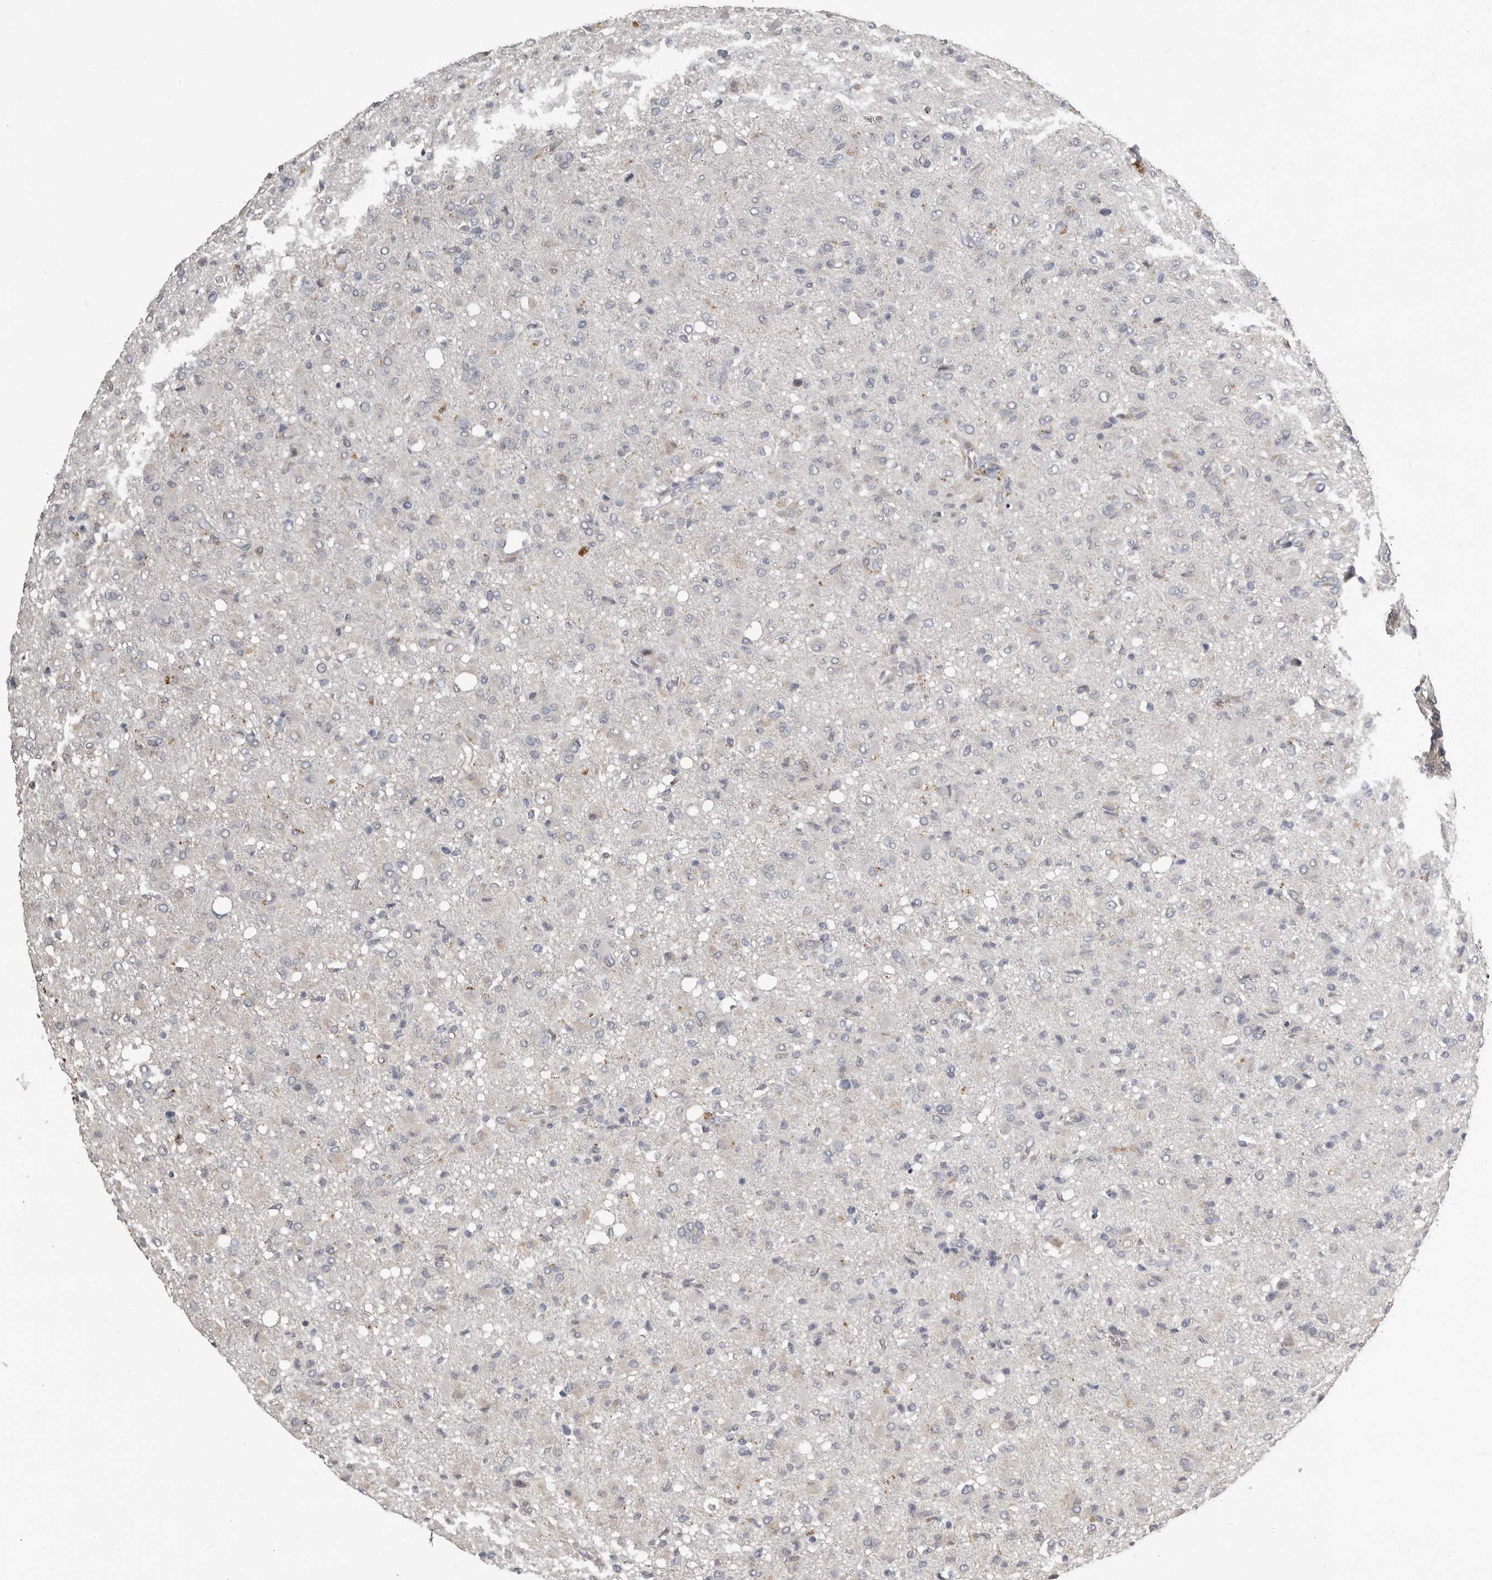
{"staining": {"intensity": "negative", "quantity": "none", "location": "none"}, "tissue": "glioma", "cell_type": "Tumor cells", "image_type": "cancer", "snomed": [{"axis": "morphology", "description": "Glioma, malignant, High grade"}, {"axis": "topography", "description": "Brain"}], "caption": "Immunohistochemistry (IHC) of human malignant high-grade glioma demonstrates no positivity in tumor cells.", "gene": "KCNJ8", "patient": {"sex": "female", "age": 57}}